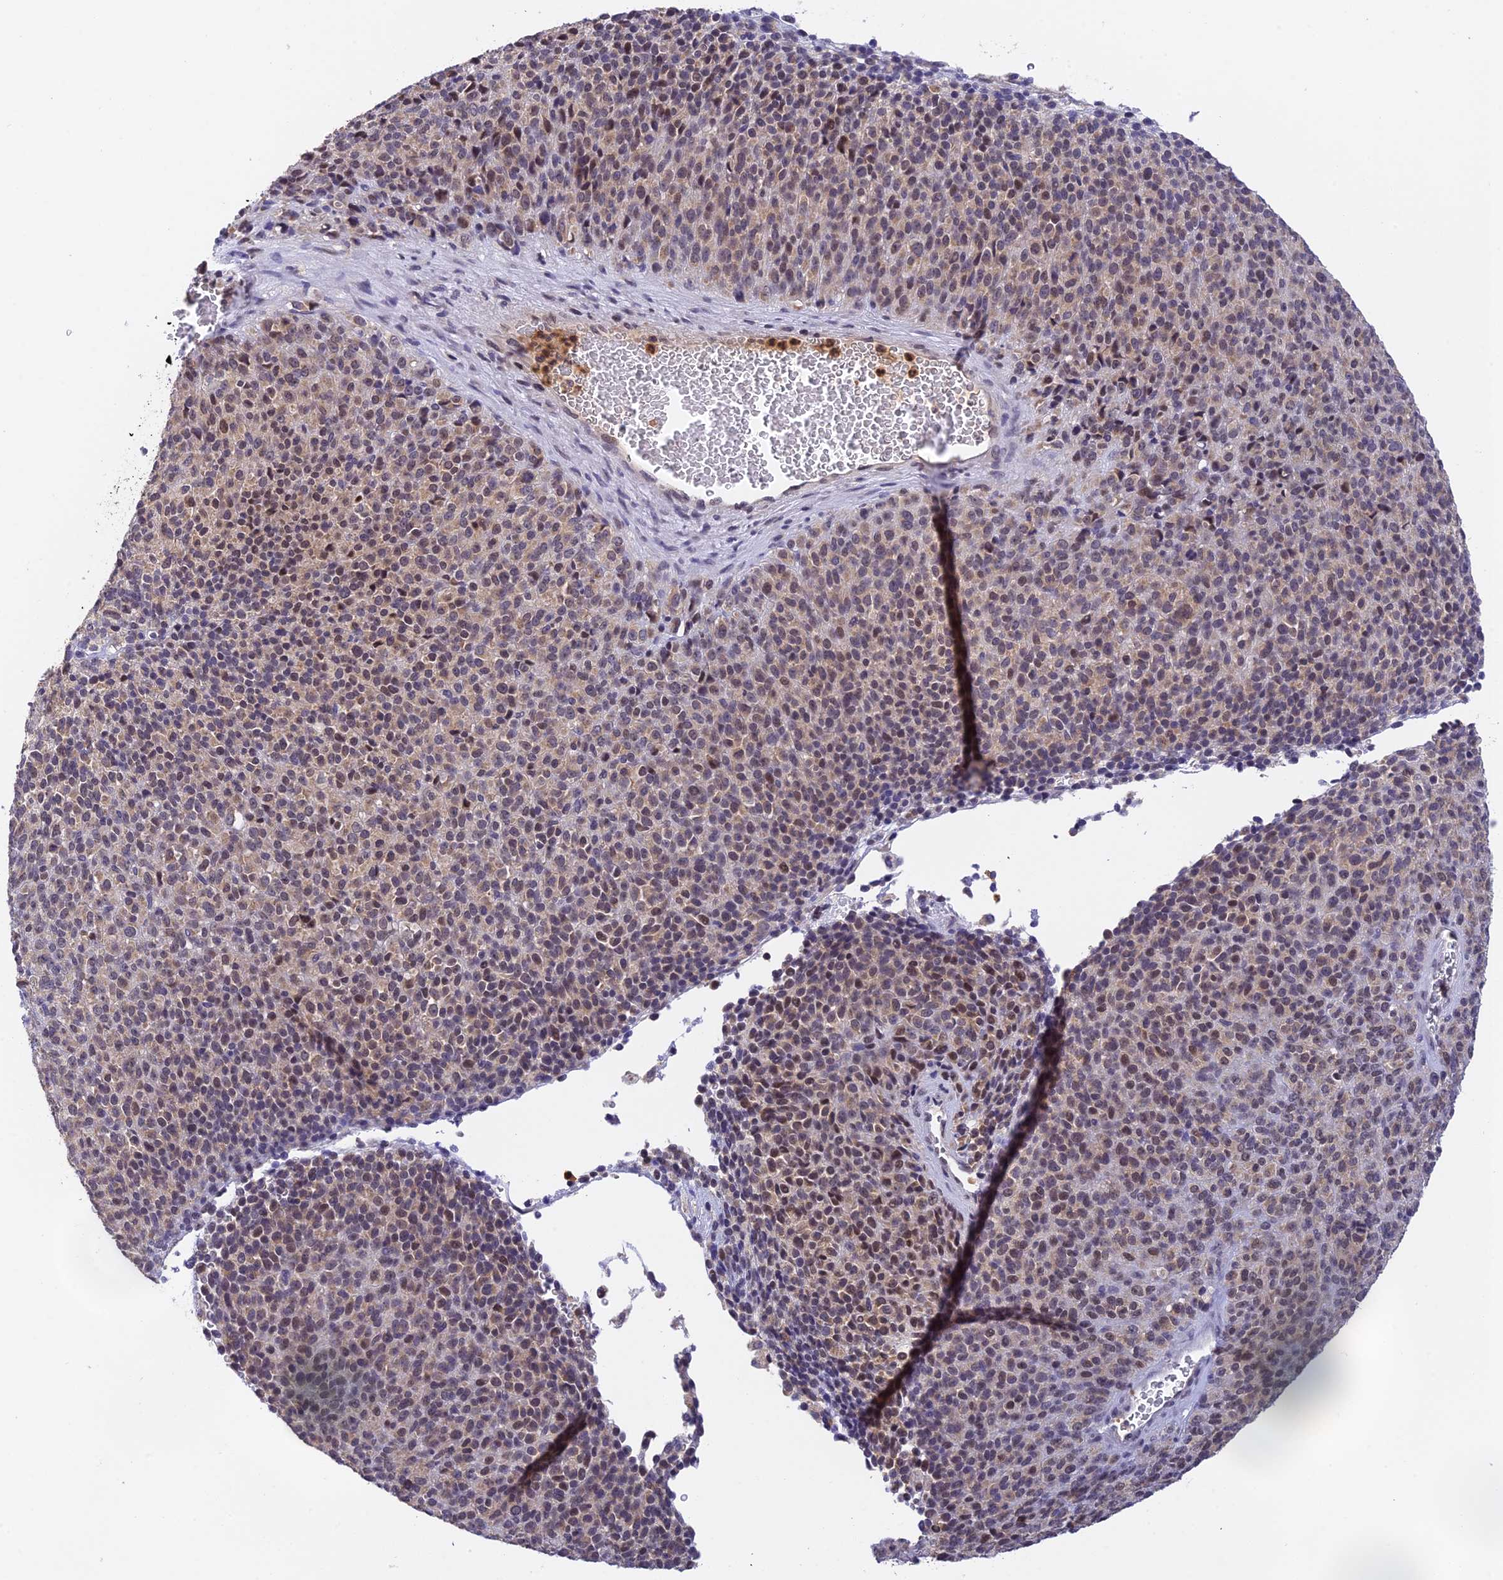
{"staining": {"intensity": "moderate", "quantity": "<25%", "location": "cytoplasmic/membranous,nuclear"}, "tissue": "melanoma", "cell_type": "Tumor cells", "image_type": "cancer", "snomed": [{"axis": "morphology", "description": "Malignant melanoma, Metastatic site"}, {"axis": "topography", "description": "Brain"}], "caption": "This histopathology image exhibits IHC staining of melanoma, with low moderate cytoplasmic/membranous and nuclear expression in about <25% of tumor cells.", "gene": "PEX16", "patient": {"sex": "female", "age": 56}}